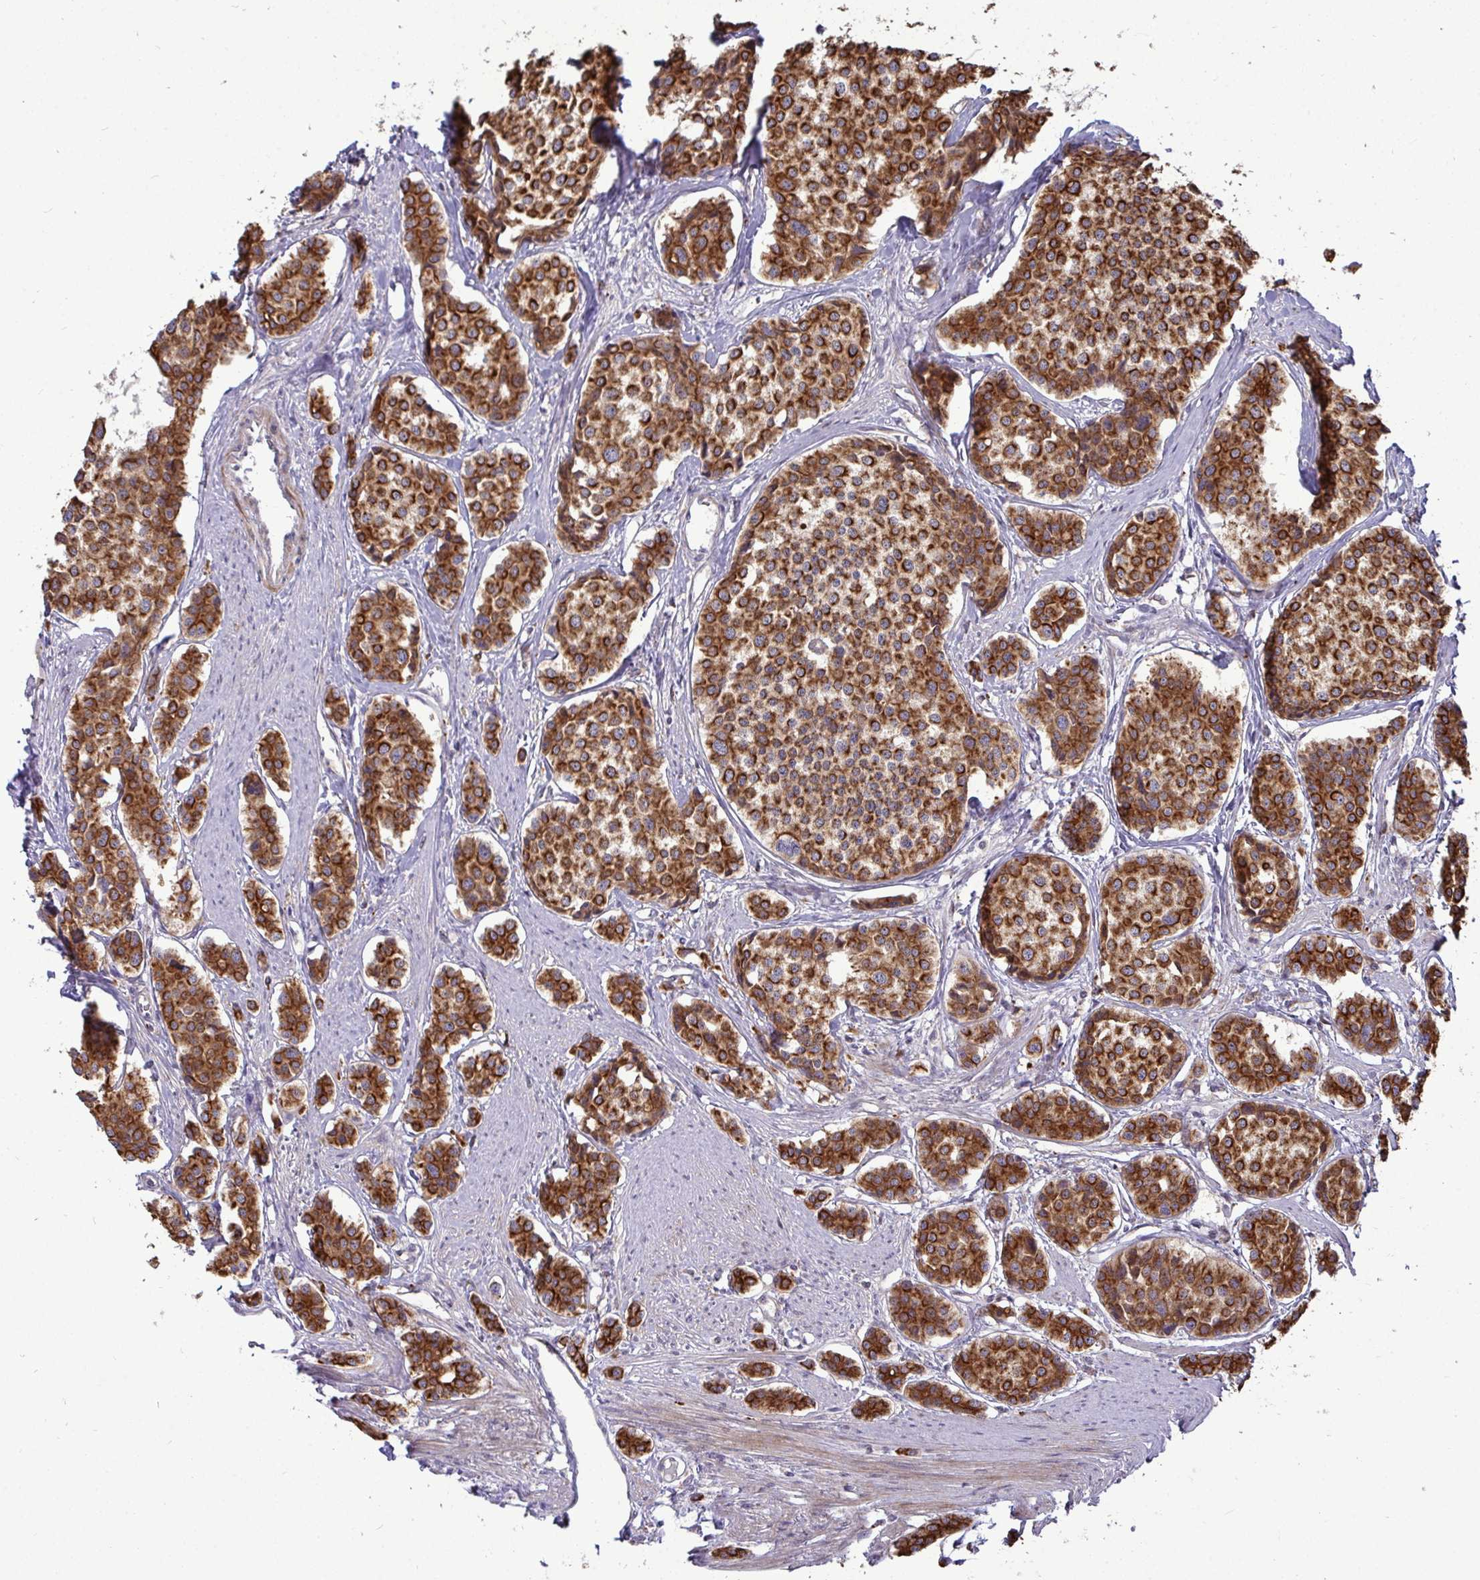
{"staining": {"intensity": "strong", "quantity": ">75%", "location": "cytoplasmic/membranous"}, "tissue": "carcinoid", "cell_type": "Tumor cells", "image_type": "cancer", "snomed": [{"axis": "morphology", "description": "Carcinoid, malignant, NOS"}, {"axis": "topography", "description": "Small intestine"}], "caption": "Carcinoid was stained to show a protein in brown. There is high levels of strong cytoplasmic/membranous expression in approximately >75% of tumor cells.", "gene": "TRIM44", "patient": {"sex": "male", "age": 60}}